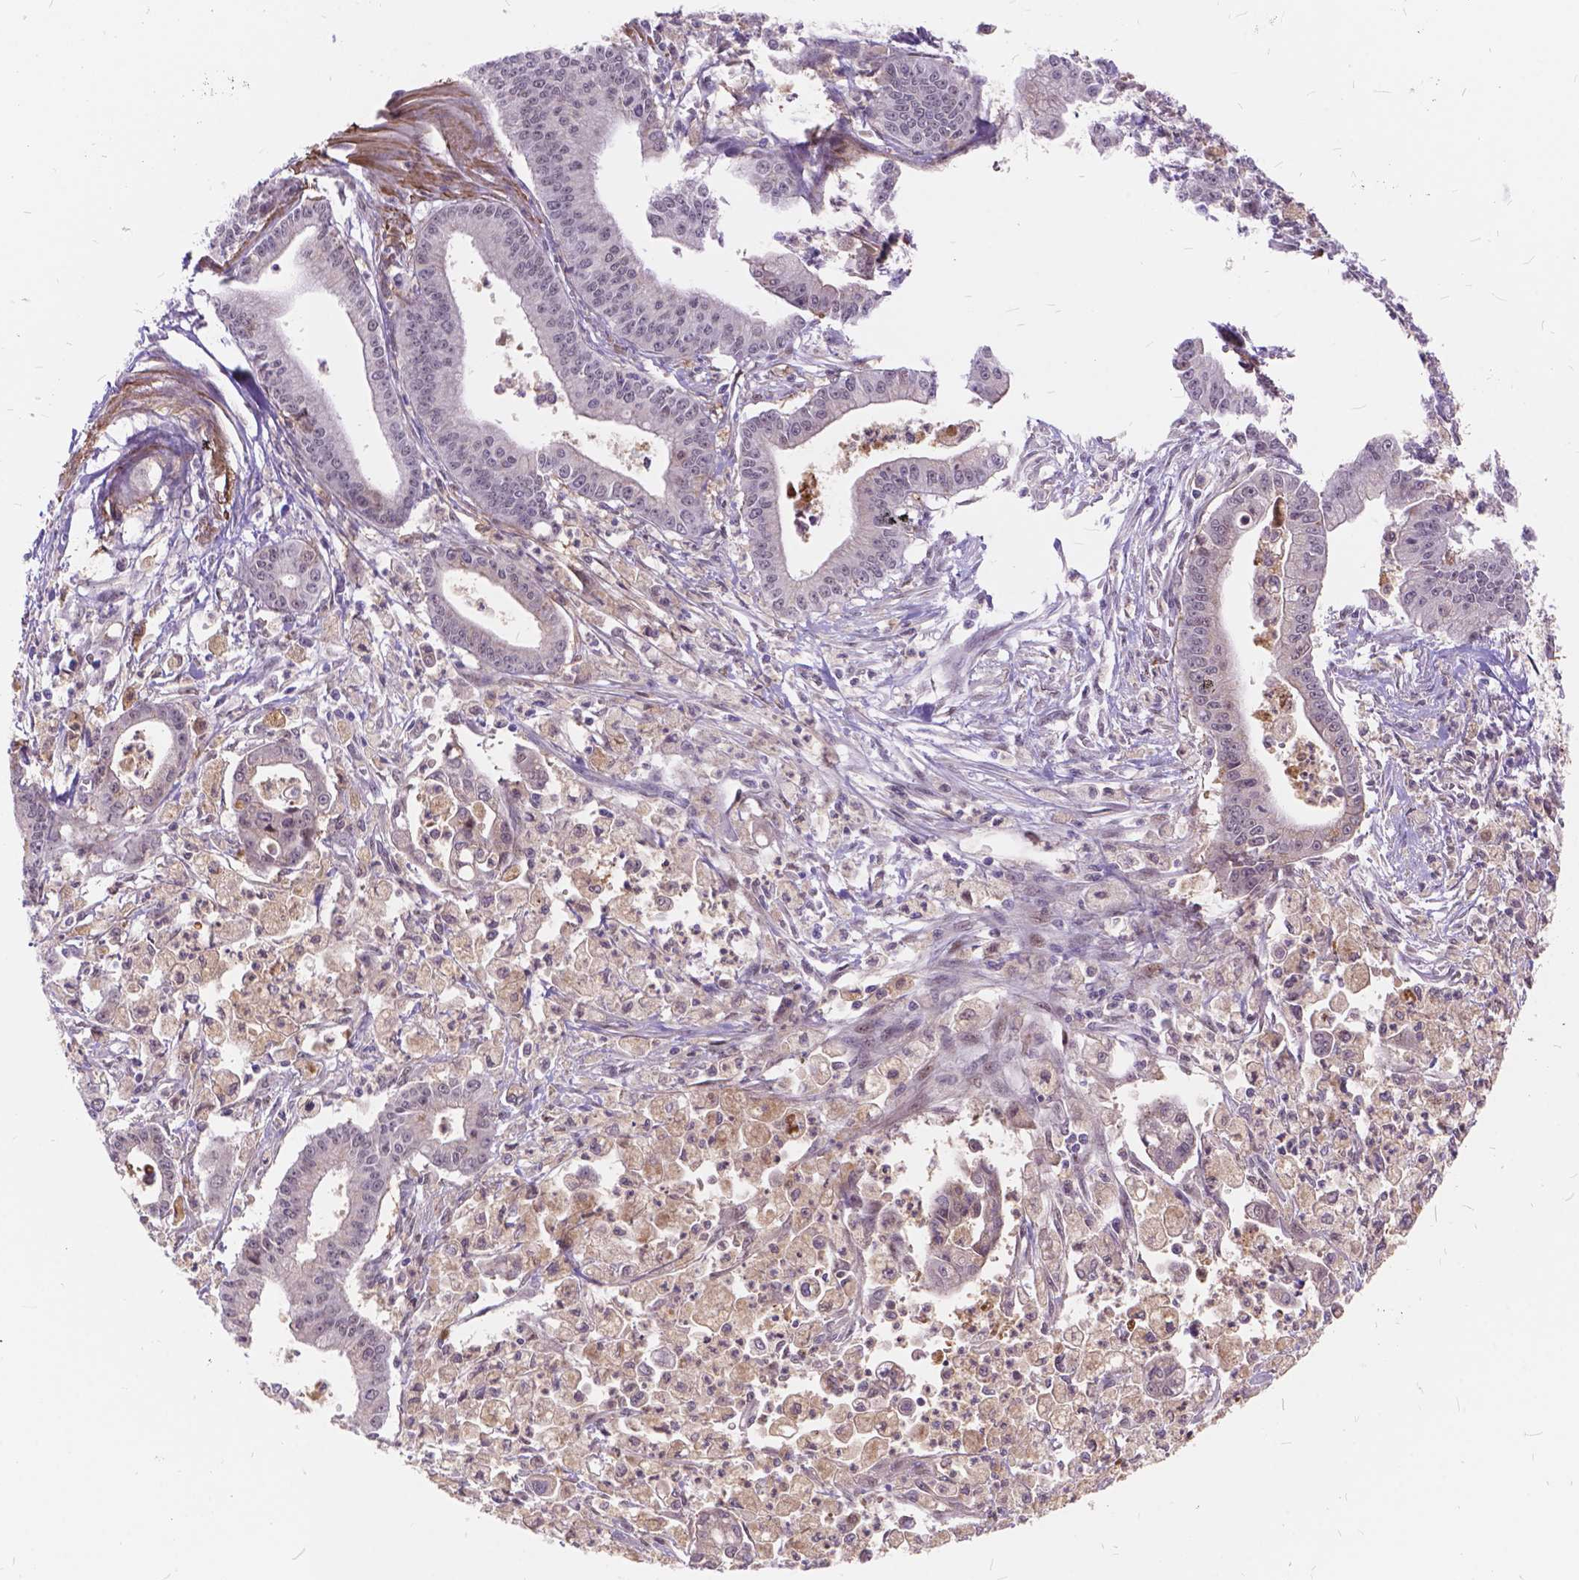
{"staining": {"intensity": "negative", "quantity": "none", "location": "none"}, "tissue": "pancreatic cancer", "cell_type": "Tumor cells", "image_type": "cancer", "snomed": [{"axis": "morphology", "description": "Adenocarcinoma, NOS"}, {"axis": "topography", "description": "Pancreas"}], "caption": "This is an IHC image of human pancreatic cancer. There is no expression in tumor cells.", "gene": "MAN2C1", "patient": {"sex": "female", "age": 65}}